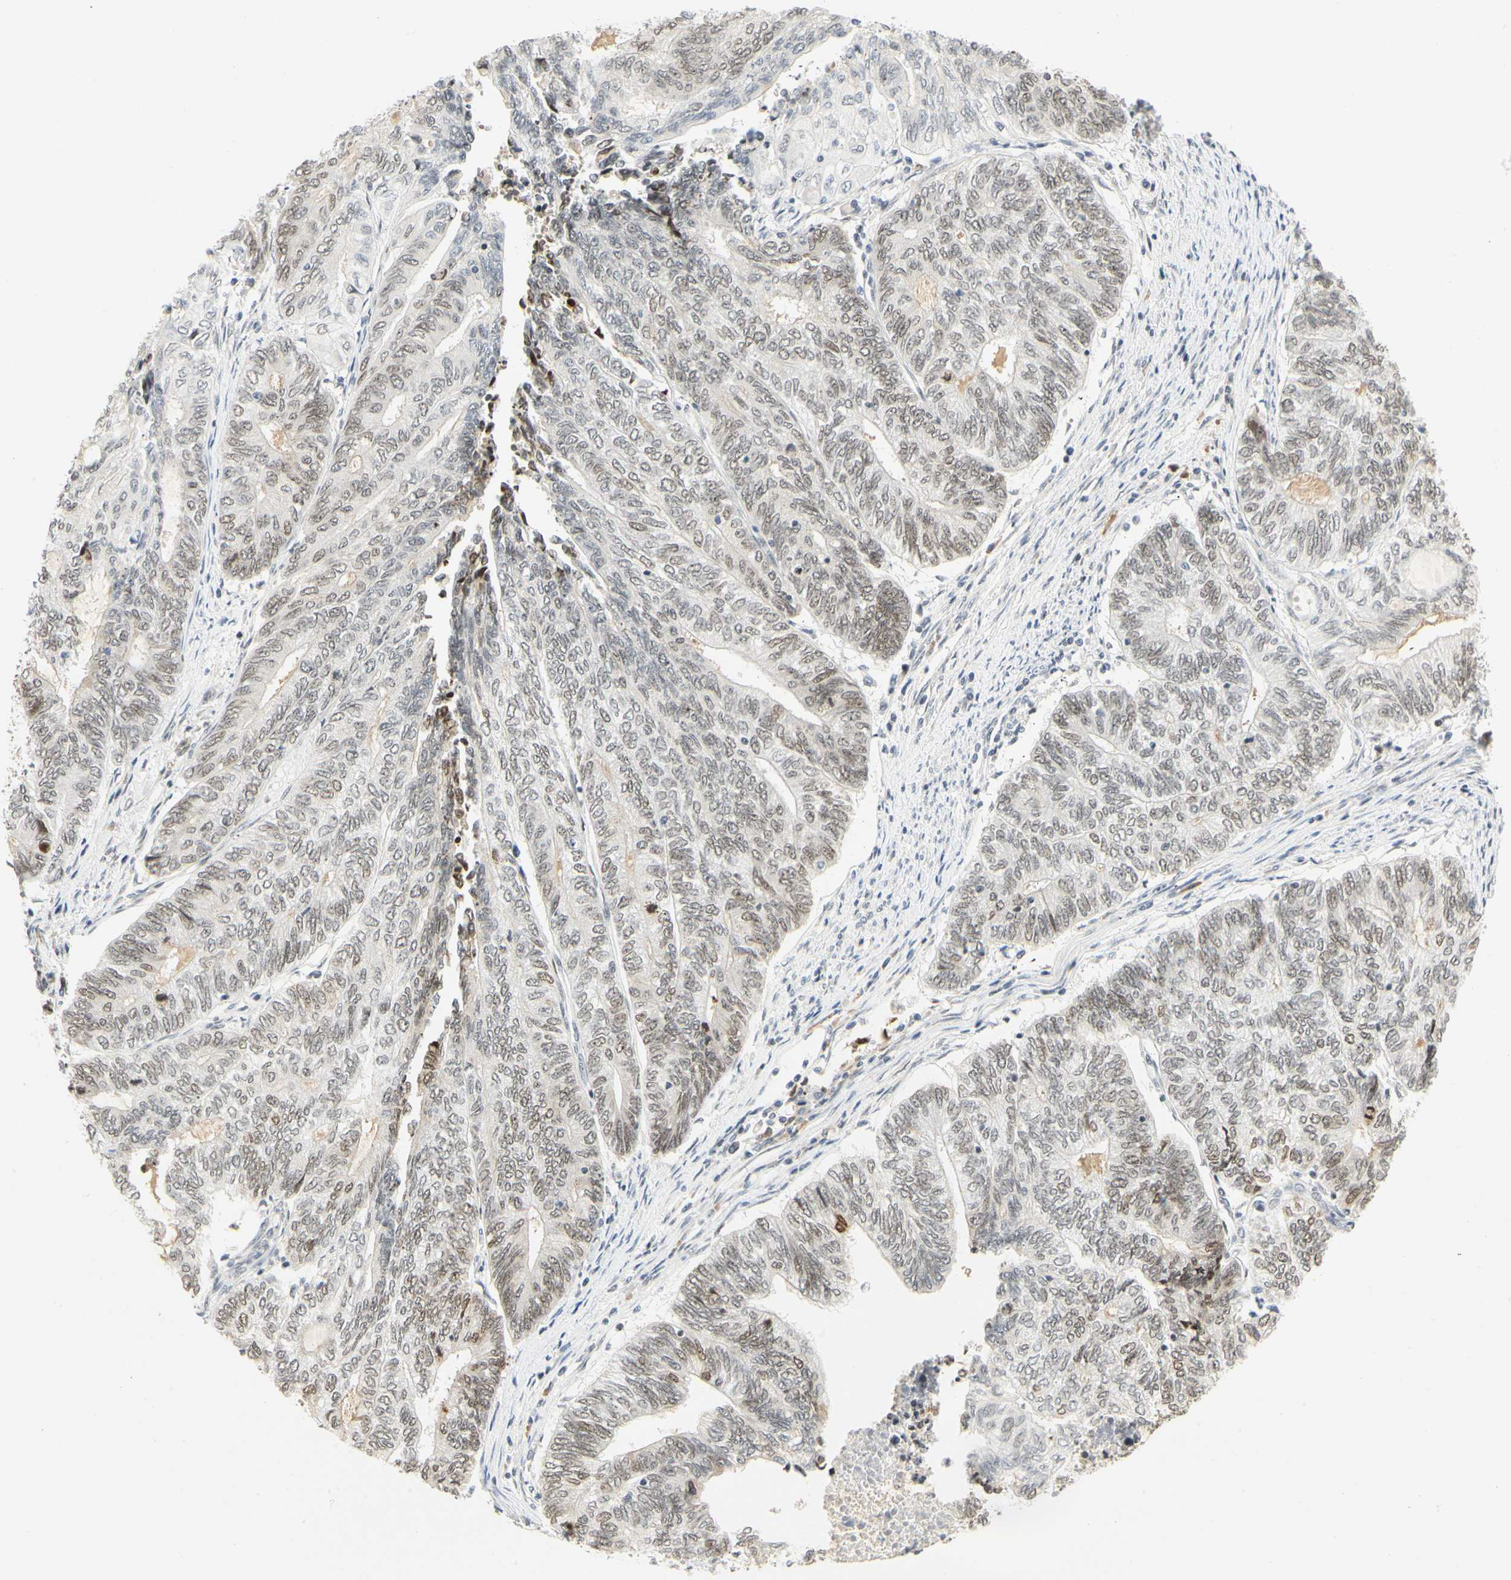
{"staining": {"intensity": "weak", "quantity": ">75%", "location": "nuclear"}, "tissue": "endometrial cancer", "cell_type": "Tumor cells", "image_type": "cancer", "snomed": [{"axis": "morphology", "description": "Adenocarcinoma, NOS"}, {"axis": "topography", "description": "Uterus"}, {"axis": "topography", "description": "Endometrium"}], "caption": "Weak nuclear staining is seen in about >75% of tumor cells in endometrial cancer (adenocarcinoma).", "gene": "ZSCAN16", "patient": {"sex": "female", "age": 70}}